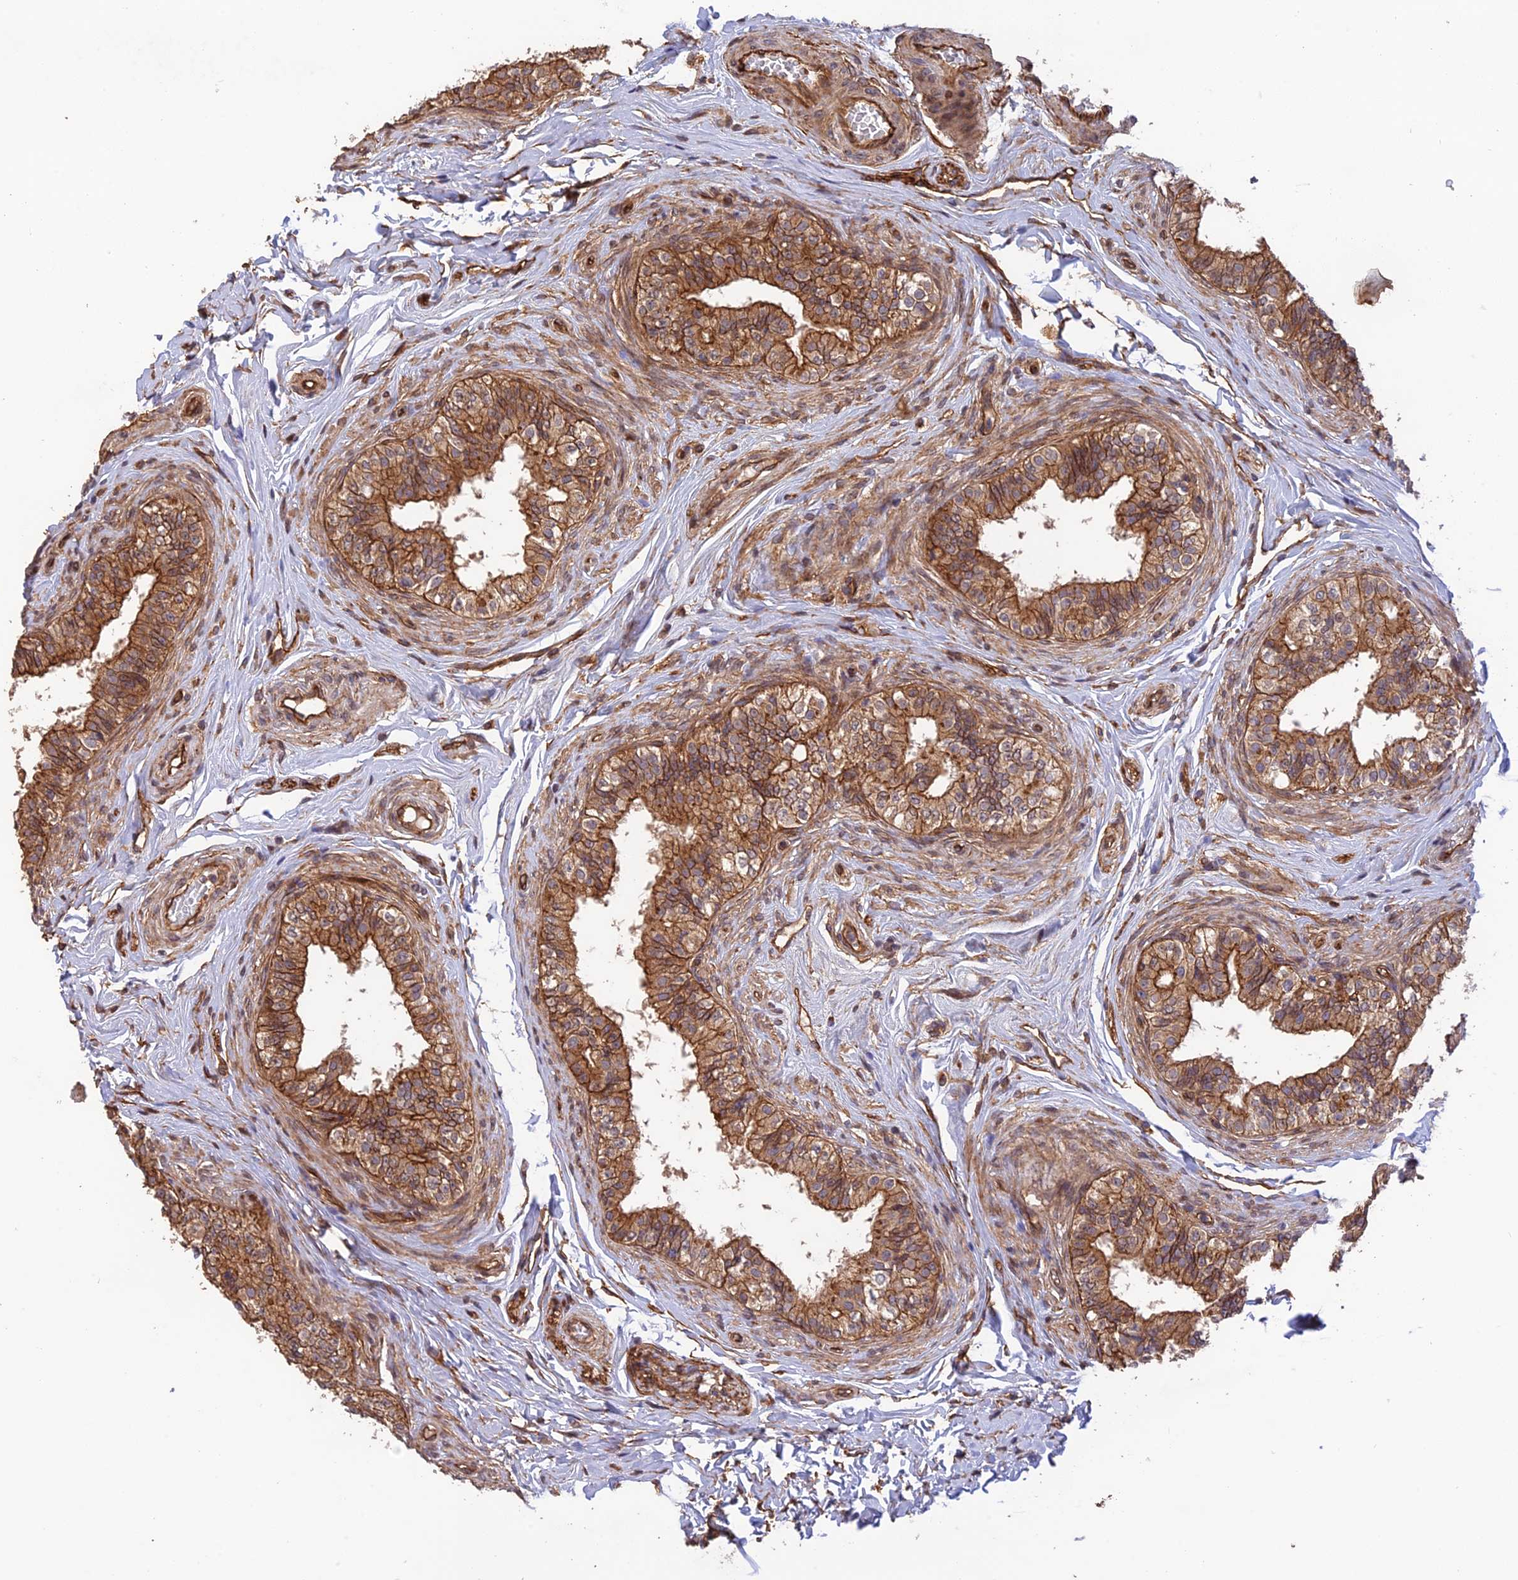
{"staining": {"intensity": "moderate", "quantity": ">75%", "location": "cytoplasmic/membranous"}, "tissue": "epididymis", "cell_type": "Glandular cells", "image_type": "normal", "snomed": [{"axis": "morphology", "description": "Normal tissue, NOS"}, {"axis": "topography", "description": "Testis"}, {"axis": "topography", "description": "Epididymis"}], "caption": "Normal epididymis displays moderate cytoplasmic/membranous positivity in about >75% of glandular cells, visualized by immunohistochemistry. (brown staining indicates protein expression, while blue staining denotes nuclei).", "gene": "HOMER2", "patient": {"sex": "male", "age": 36}}